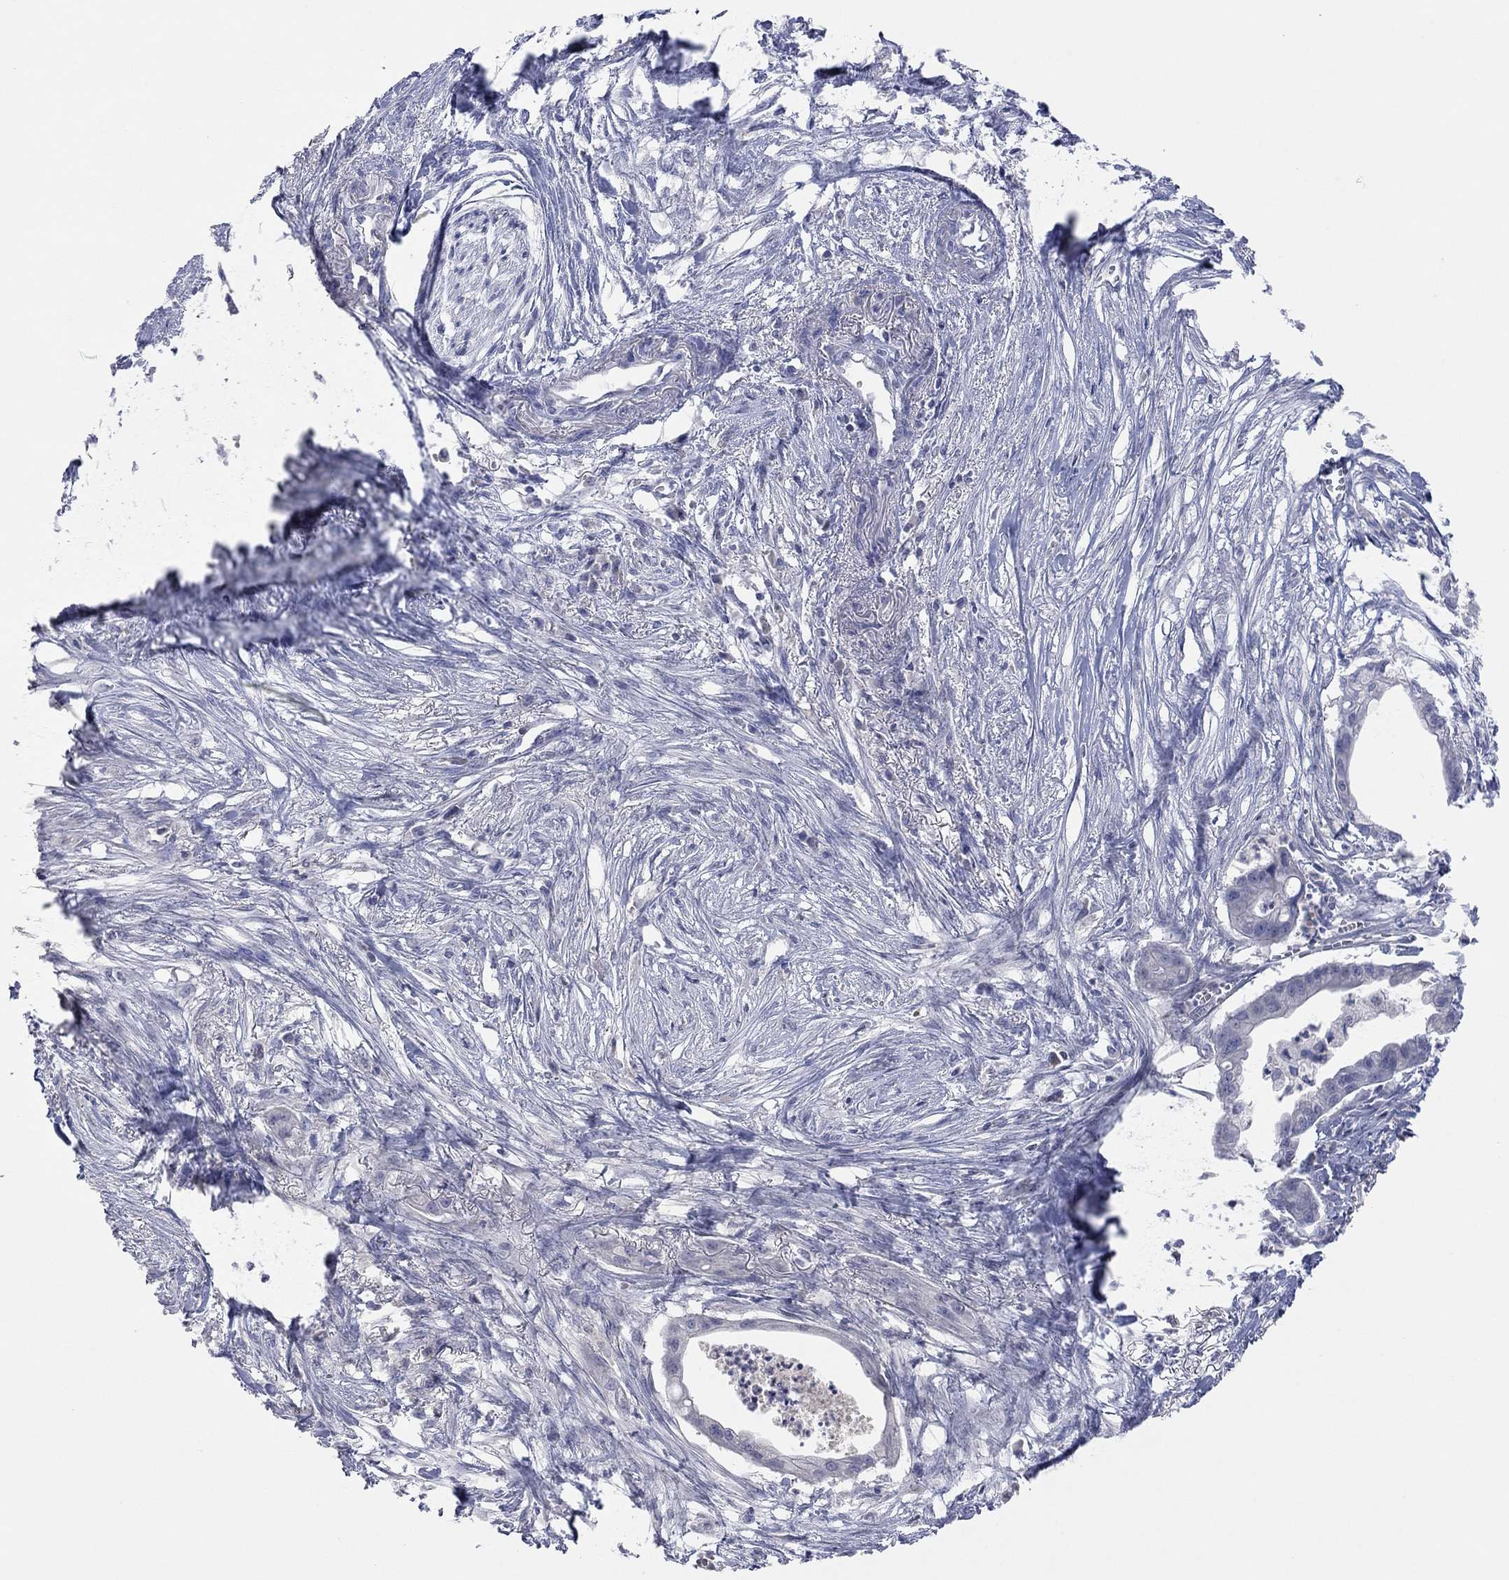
{"staining": {"intensity": "negative", "quantity": "none", "location": "none"}, "tissue": "pancreatic cancer", "cell_type": "Tumor cells", "image_type": "cancer", "snomed": [{"axis": "morphology", "description": "Normal tissue, NOS"}, {"axis": "morphology", "description": "Adenocarcinoma, NOS"}, {"axis": "topography", "description": "Pancreas"}], "caption": "An image of adenocarcinoma (pancreatic) stained for a protein demonstrates no brown staining in tumor cells.", "gene": "MMP13", "patient": {"sex": "female", "age": 58}}